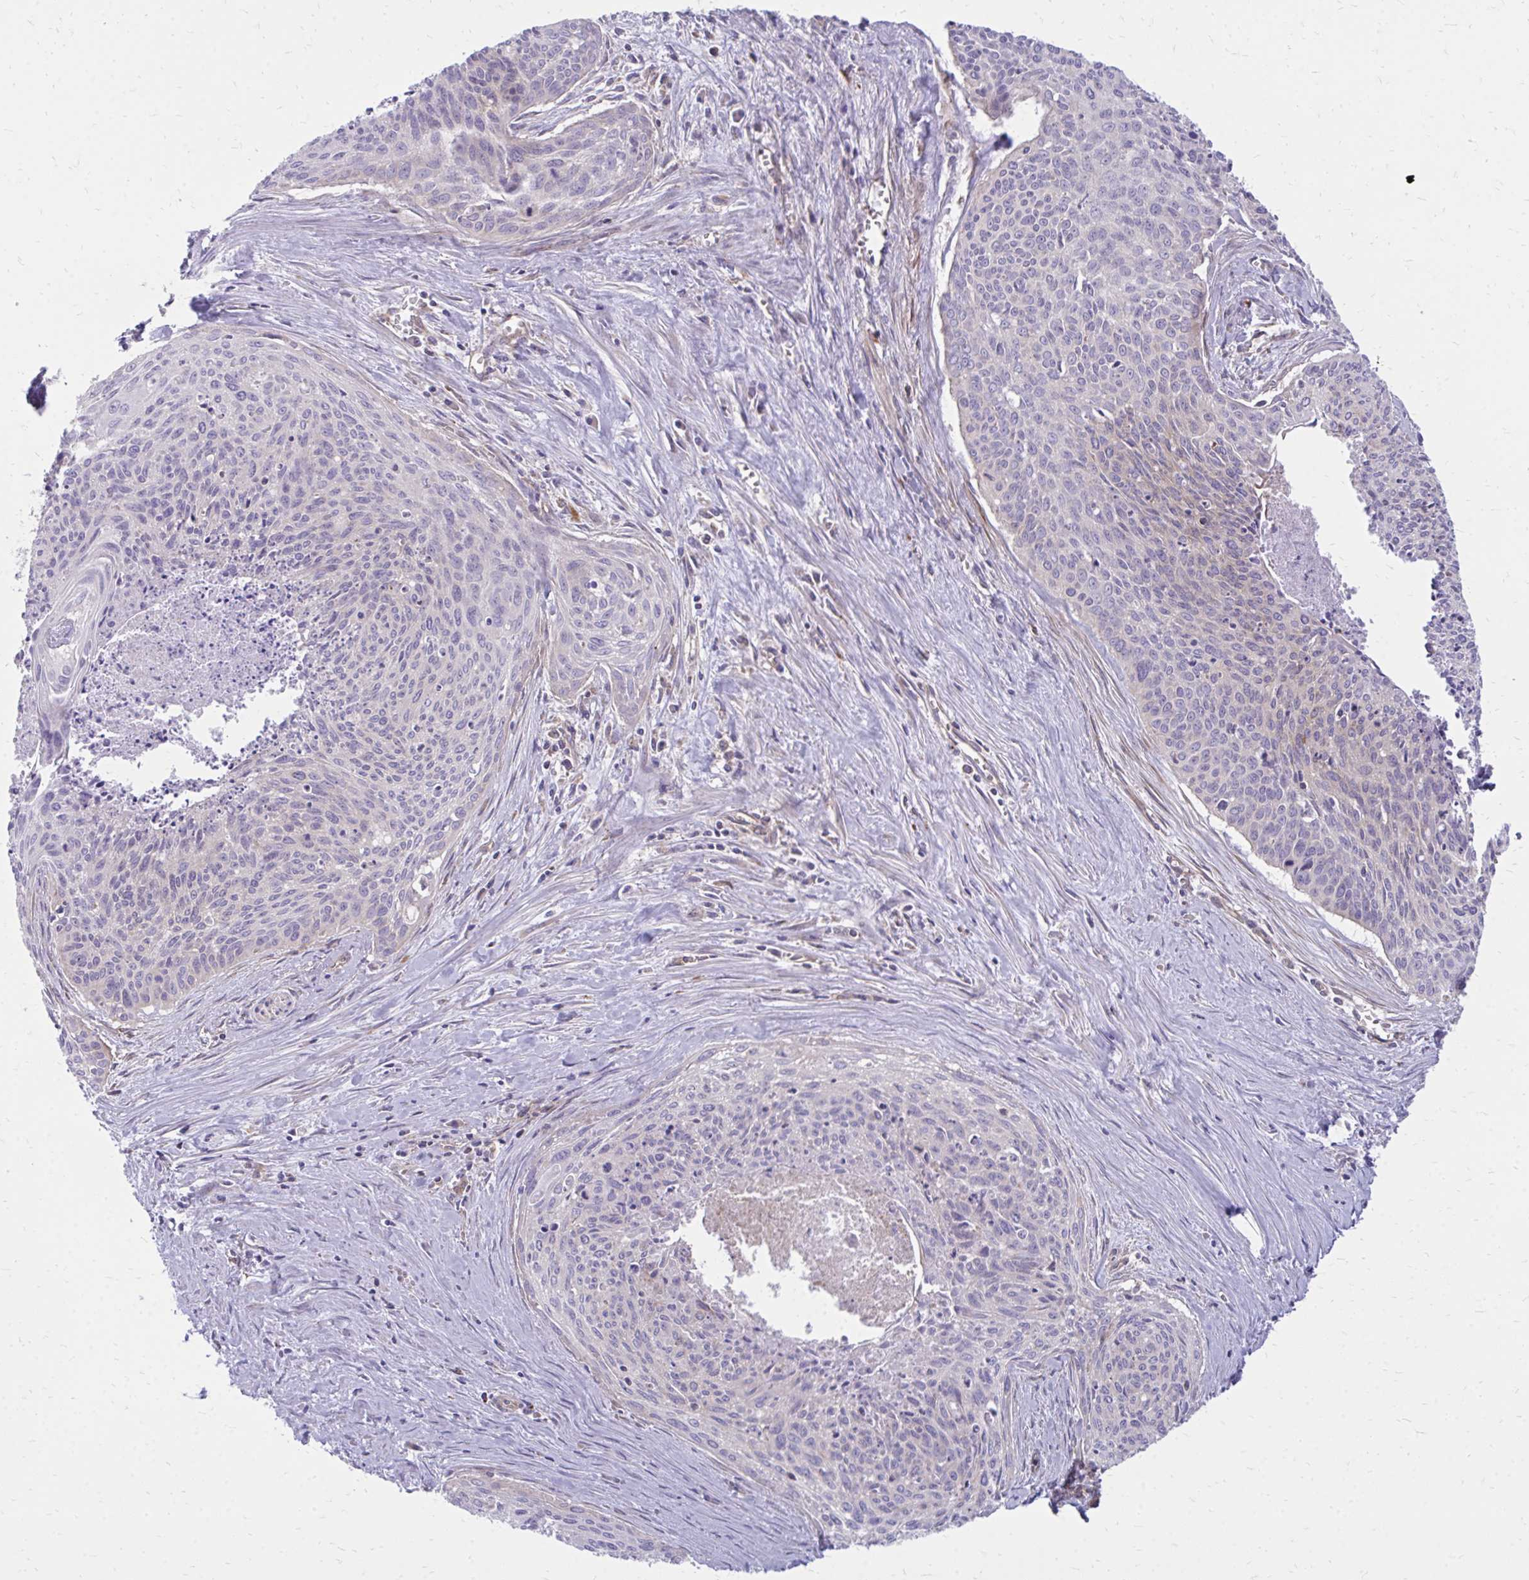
{"staining": {"intensity": "negative", "quantity": "none", "location": "none"}, "tissue": "cervical cancer", "cell_type": "Tumor cells", "image_type": "cancer", "snomed": [{"axis": "morphology", "description": "Squamous cell carcinoma, NOS"}, {"axis": "topography", "description": "Cervix"}], "caption": "An immunohistochemistry micrograph of cervical squamous cell carcinoma is shown. There is no staining in tumor cells of cervical squamous cell carcinoma. (IHC, brightfield microscopy, high magnification).", "gene": "ASAP1", "patient": {"sex": "female", "age": 55}}